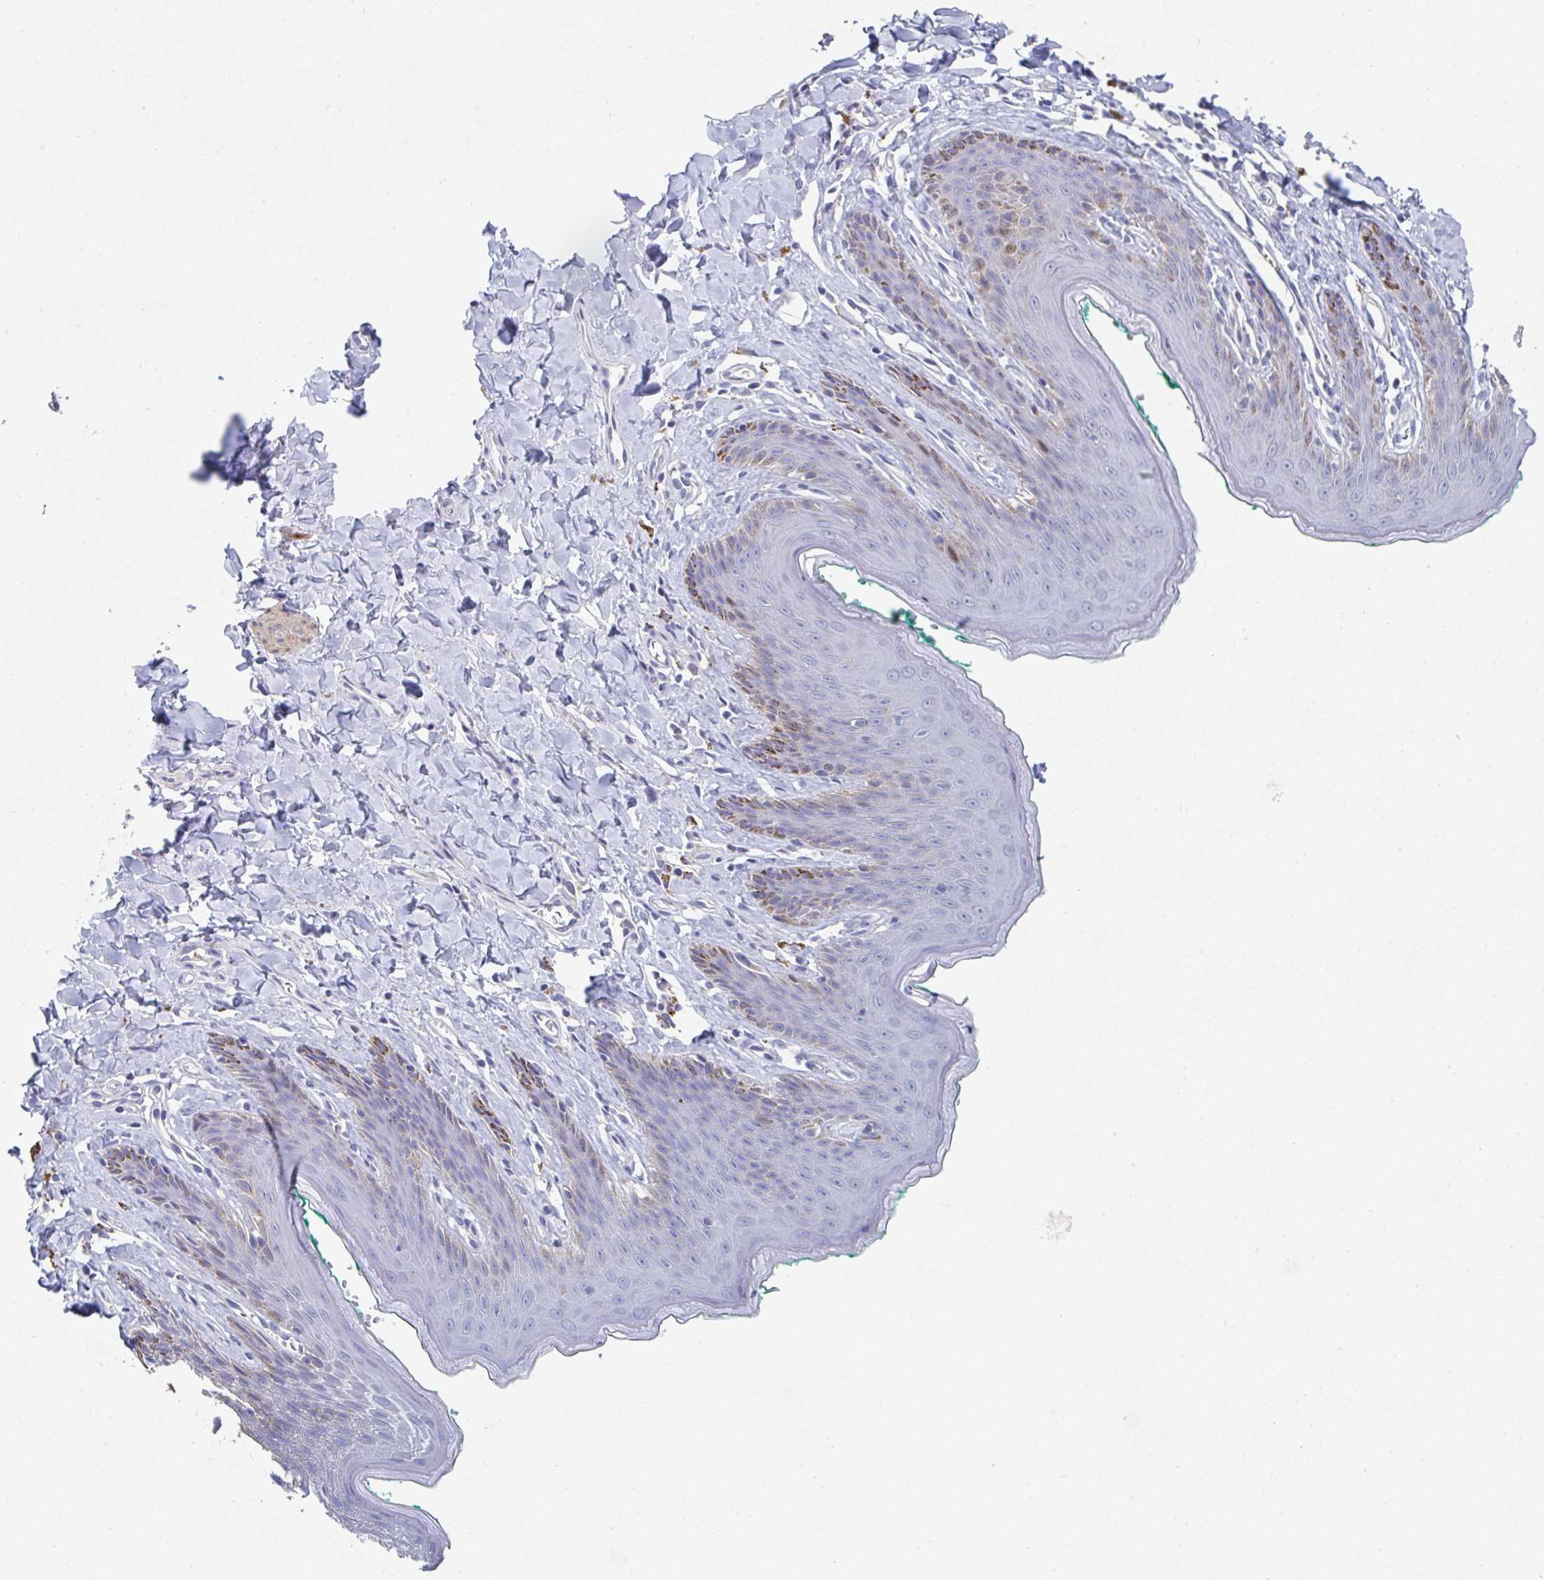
{"staining": {"intensity": "moderate", "quantity": "<25%", "location": "nuclear"}, "tissue": "skin", "cell_type": "Epidermal cells", "image_type": "normal", "snomed": [{"axis": "morphology", "description": "Normal tissue, NOS"}, {"axis": "topography", "description": "Vulva"}, {"axis": "topography", "description": "Peripheral nerve tissue"}], "caption": "Protein positivity by immunohistochemistry displays moderate nuclear staining in approximately <25% of epidermal cells in benign skin. Using DAB (brown) and hematoxylin (blue) stains, captured at high magnification using brightfield microscopy.", "gene": "ATP5F1C", "patient": {"sex": "female", "age": 66}}